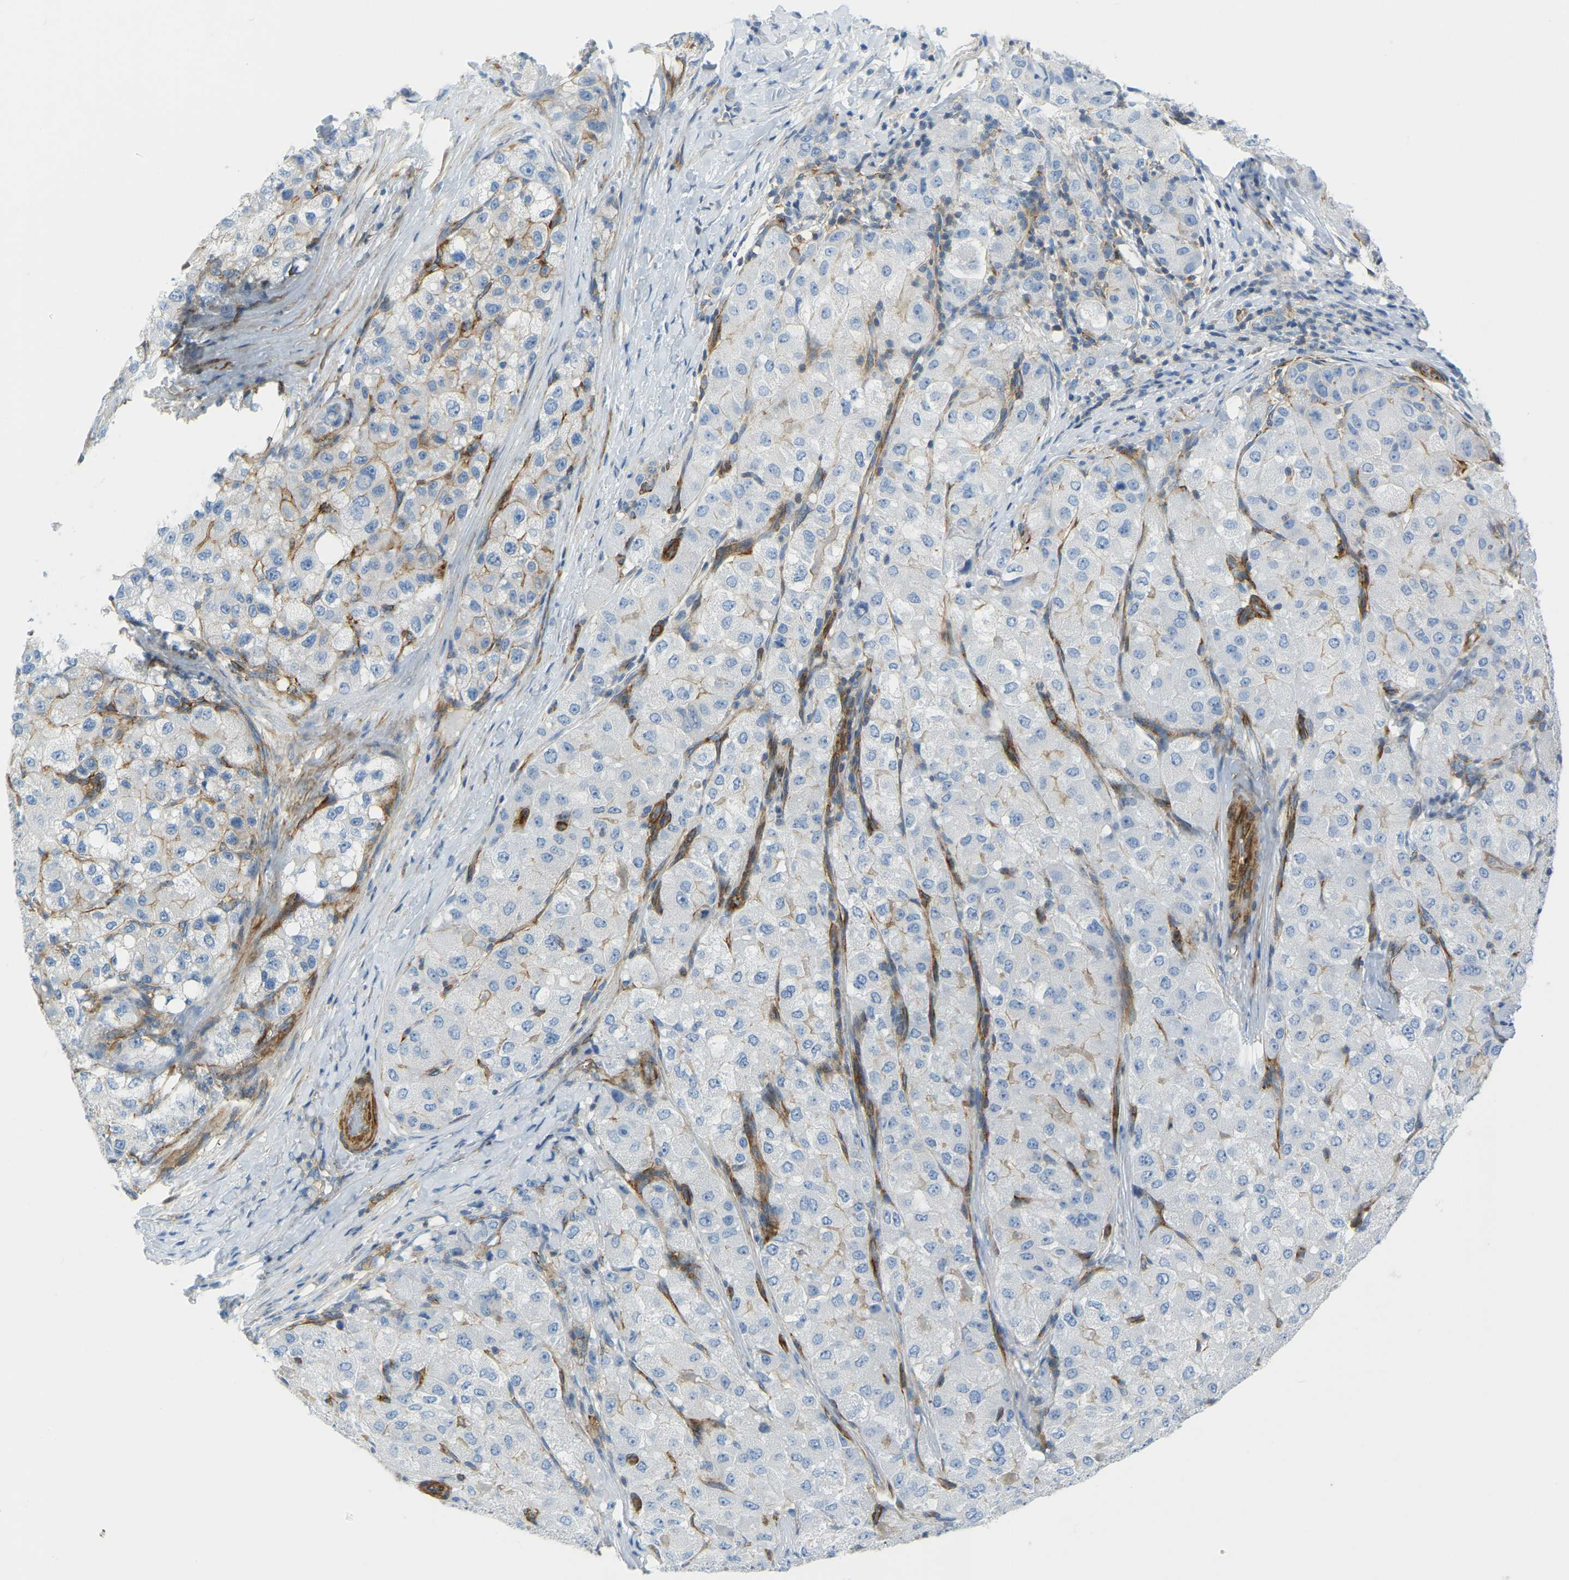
{"staining": {"intensity": "negative", "quantity": "none", "location": "none"}, "tissue": "liver cancer", "cell_type": "Tumor cells", "image_type": "cancer", "snomed": [{"axis": "morphology", "description": "Carcinoma, Hepatocellular, NOS"}, {"axis": "topography", "description": "Liver"}], "caption": "This is an immunohistochemistry histopathology image of hepatocellular carcinoma (liver). There is no positivity in tumor cells.", "gene": "MYL3", "patient": {"sex": "male", "age": 80}}